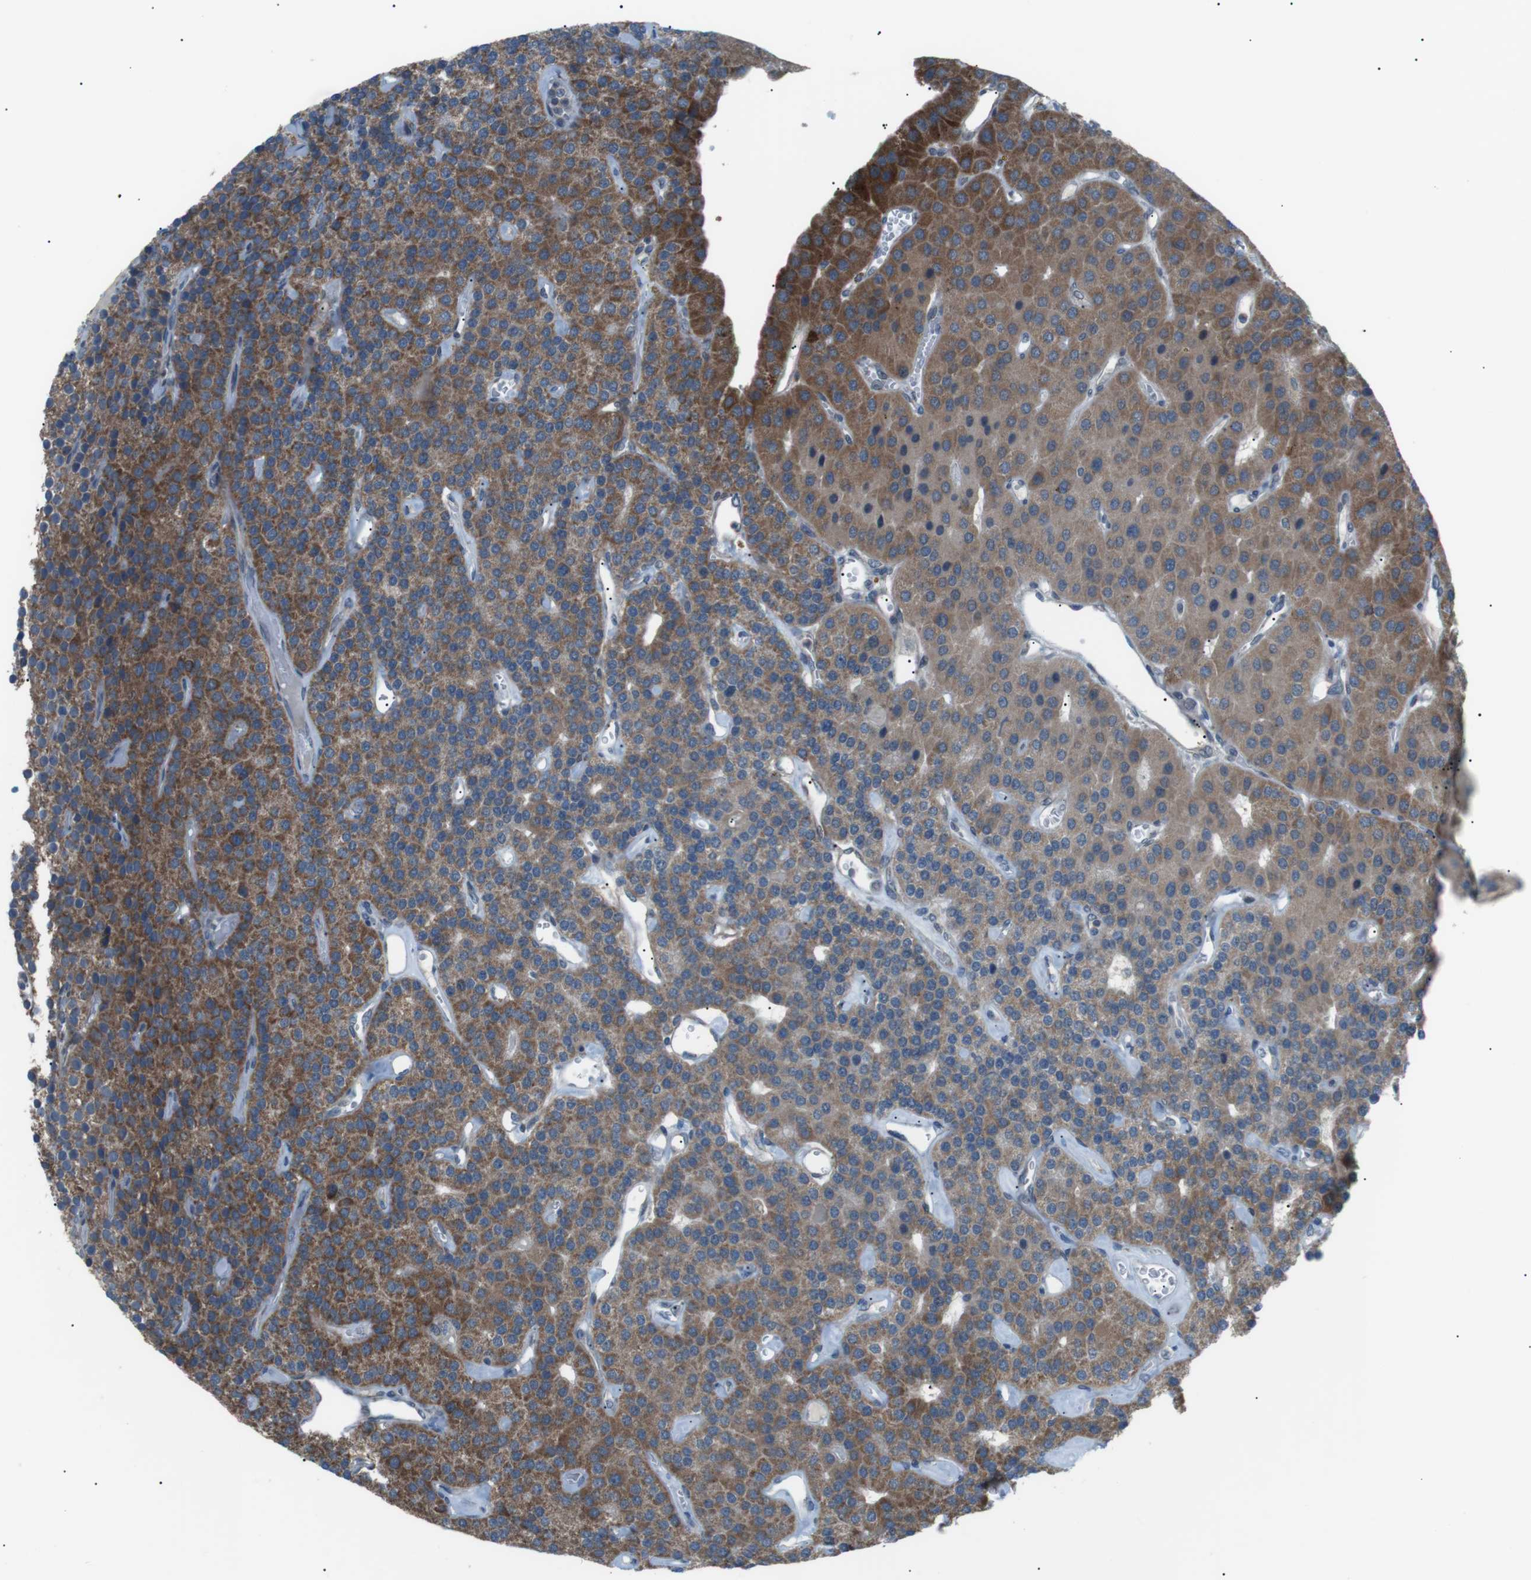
{"staining": {"intensity": "moderate", "quantity": "25%-75%", "location": "cytoplasmic/membranous"}, "tissue": "parathyroid gland", "cell_type": "Glandular cells", "image_type": "normal", "snomed": [{"axis": "morphology", "description": "Normal tissue, NOS"}, {"axis": "morphology", "description": "Adenoma, NOS"}, {"axis": "topography", "description": "Parathyroid gland"}], "caption": "This histopathology image exhibits immunohistochemistry staining of benign parathyroid gland, with medium moderate cytoplasmic/membranous positivity in approximately 25%-75% of glandular cells.", "gene": "ARID5B", "patient": {"sex": "female", "age": 86}}